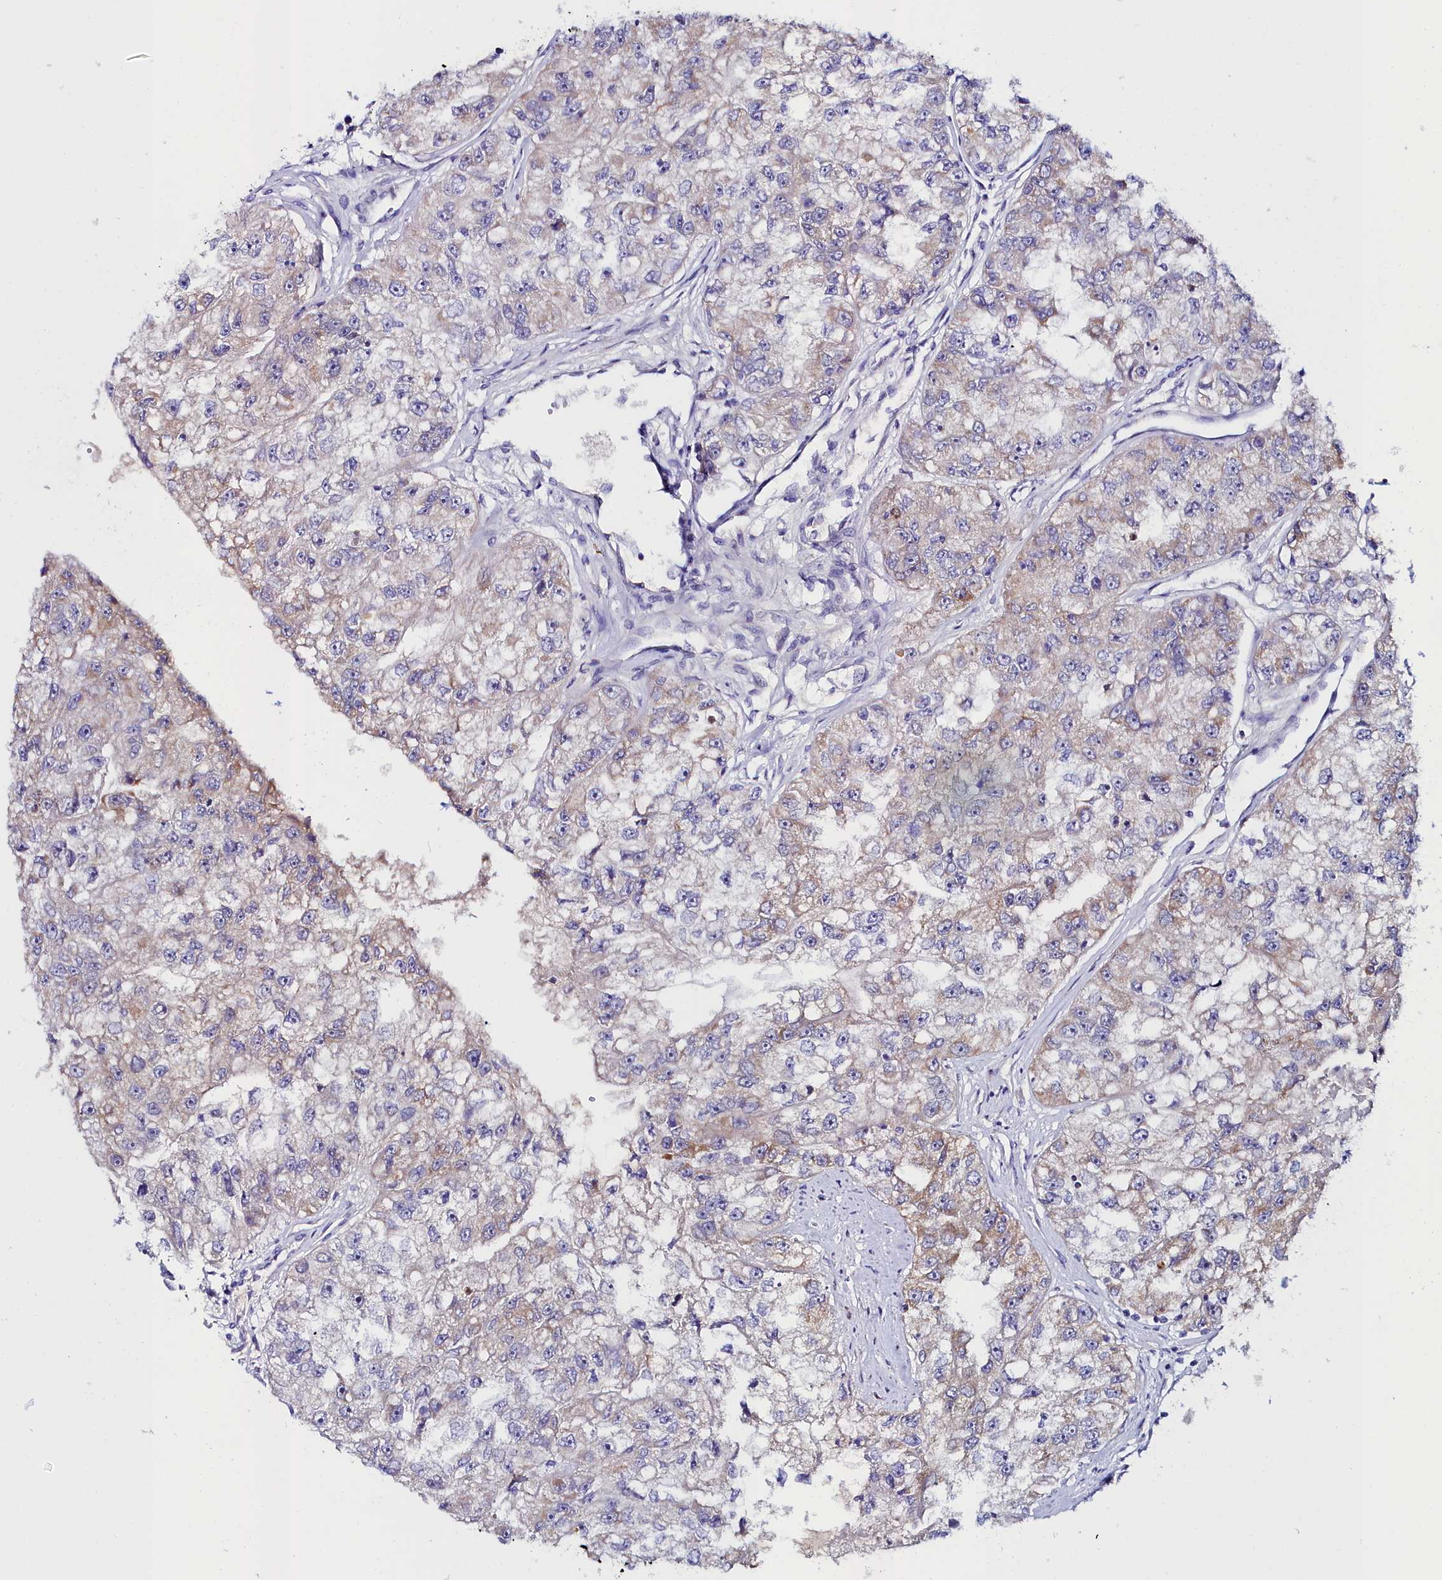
{"staining": {"intensity": "weak", "quantity": "25%-75%", "location": "cytoplasmic/membranous"}, "tissue": "renal cancer", "cell_type": "Tumor cells", "image_type": "cancer", "snomed": [{"axis": "morphology", "description": "Adenocarcinoma, NOS"}, {"axis": "topography", "description": "Kidney"}], "caption": "Immunohistochemical staining of human renal cancer displays weak cytoplasmic/membranous protein expression in approximately 25%-75% of tumor cells. Nuclei are stained in blue.", "gene": "SLC49A3", "patient": {"sex": "male", "age": 63}}